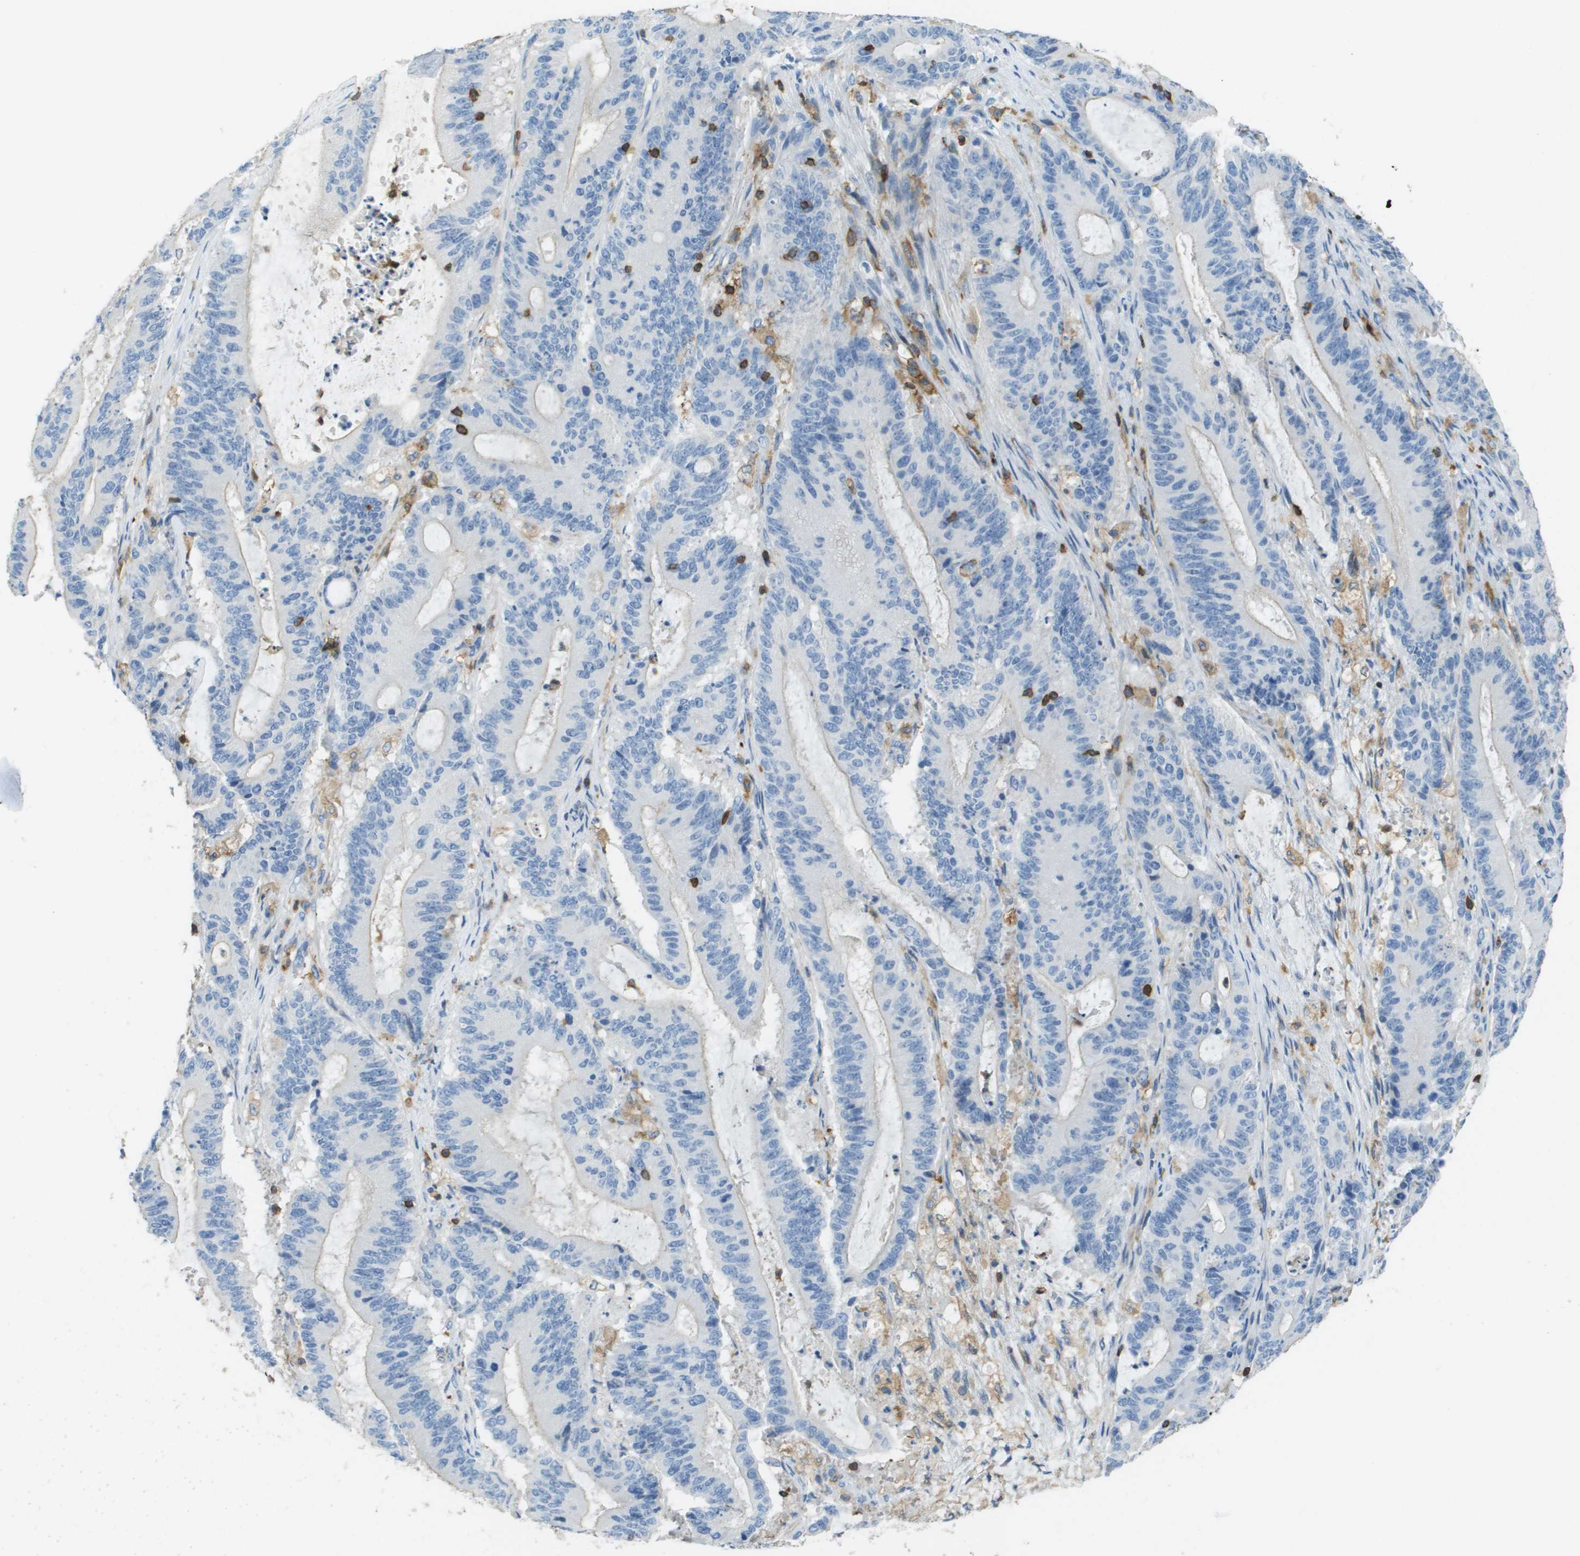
{"staining": {"intensity": "negative", "quantity": "none", "location": "none"}, "tissue": "liver cancer", "cell_type": "Tumor cells", "image_type": "cancer", "snomed": [{"axis": "morphology", "description": "Cholangiocarcinoma"}, {"axis": "topography", "description": "Liver"}], "caption": "Immunohistochemistry histopathology image of neoplastic tissue: liver cholangiocarcinoma stained with DAB (3,3'-diaminobenzidine) shows no significant protein staining in tumor cells.", "gene": "APBB1IP", "patient": {"sex": "female", "age": 73}}